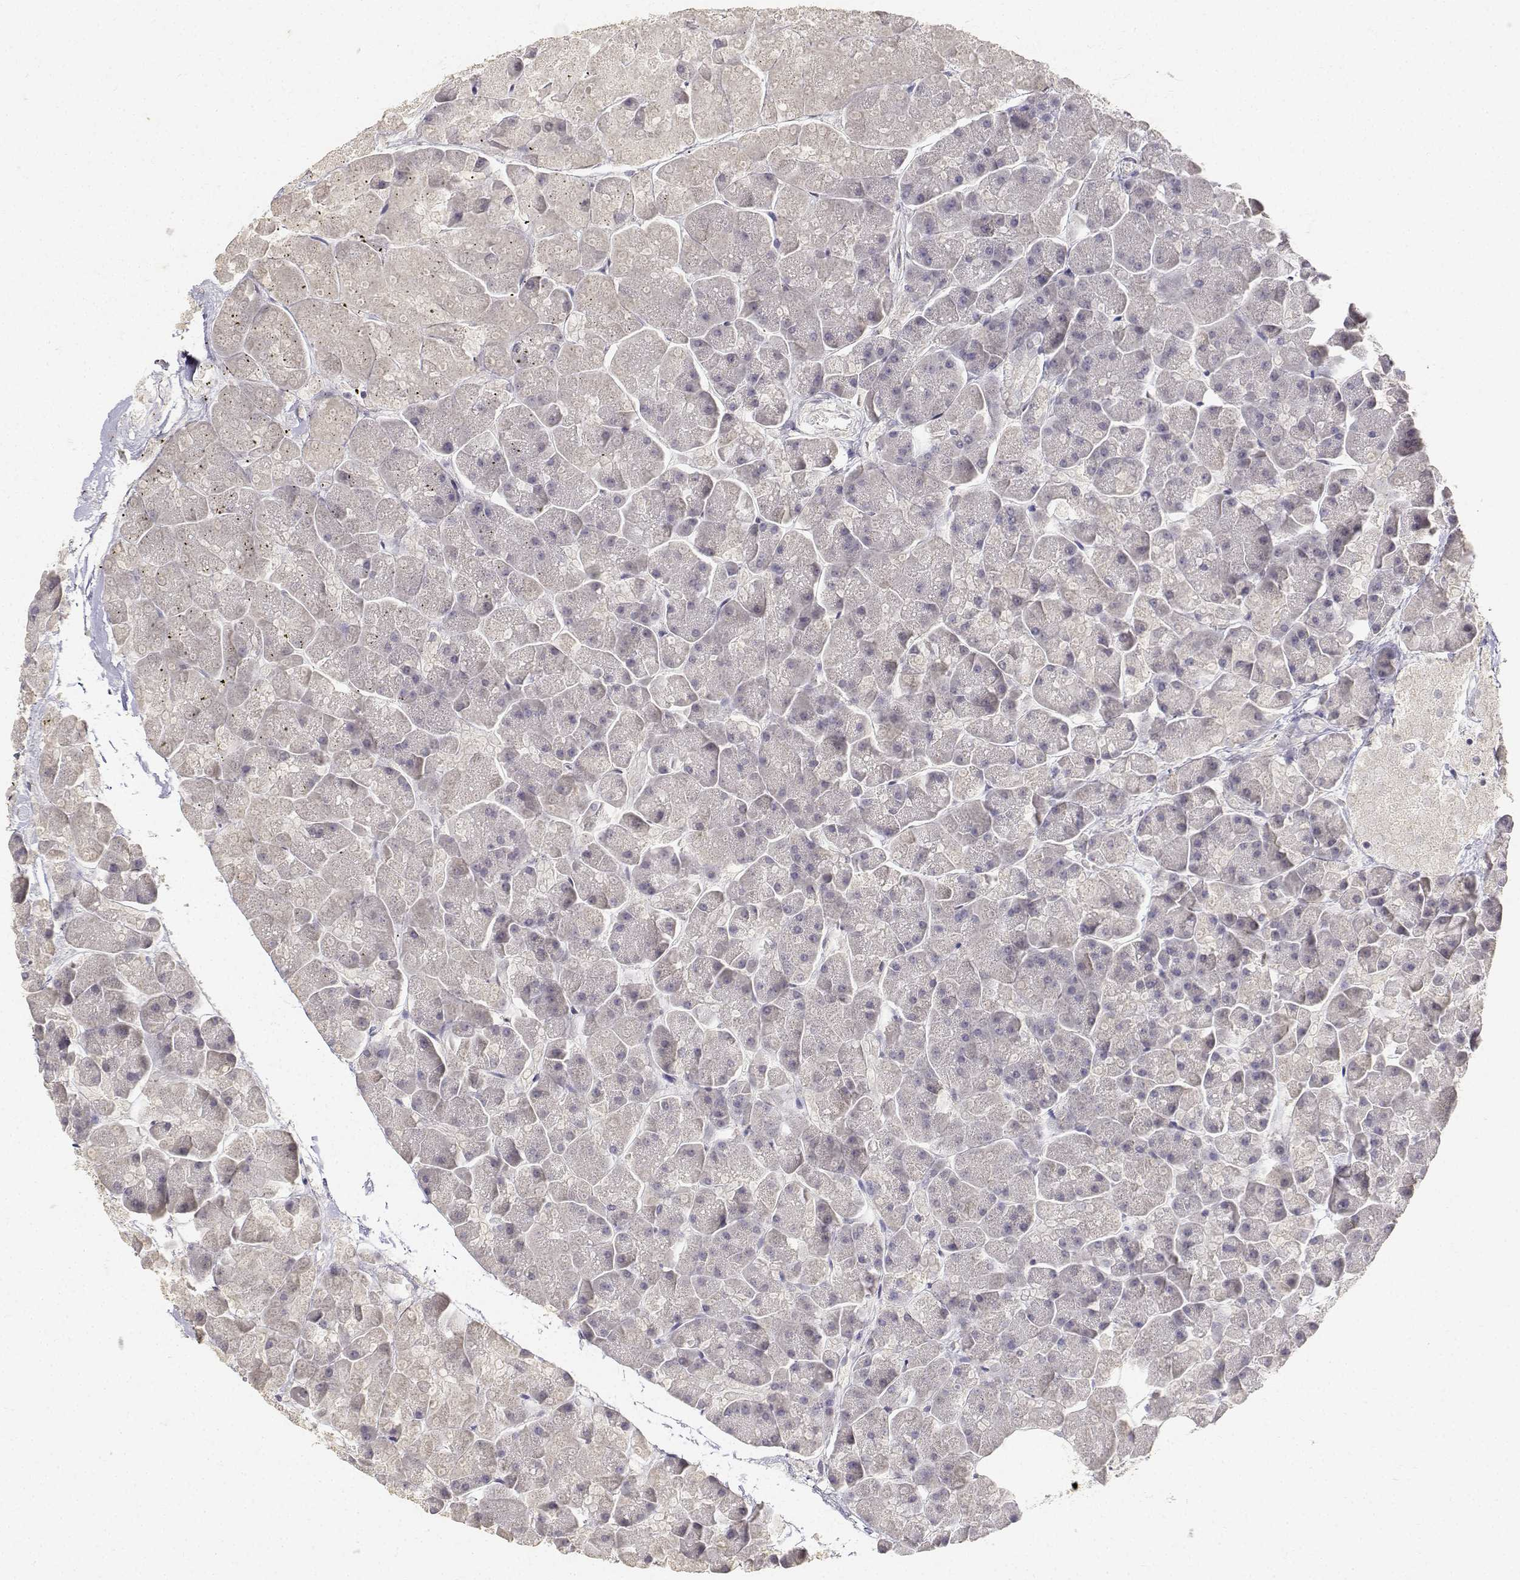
{"staining": {"intensity": "negative", "quantity": "none", "location": "none"}, "tissue": "pancreas", "cell_type": "Exocrine glandular cells", "image_type": "normal", "snomed": [{"axis": "morphology", "description": "Normal tissue, NOS"}, {"axis": "topography", "description": "Pancreas"}, {"axis": "topography", "description": "Peripheral nerve tissue"}], "caption": "Immunohistochemistry (IHC) micrograph of normal pancreas: human pancreas stained with DAB (3,3'-diaminobenzidine) exhibits no significant protein staining in exocrine glandular cells. Nuclei are stained in blue.", "gene": "PAEP", "patient": {"sex": "male", "age": 54}}